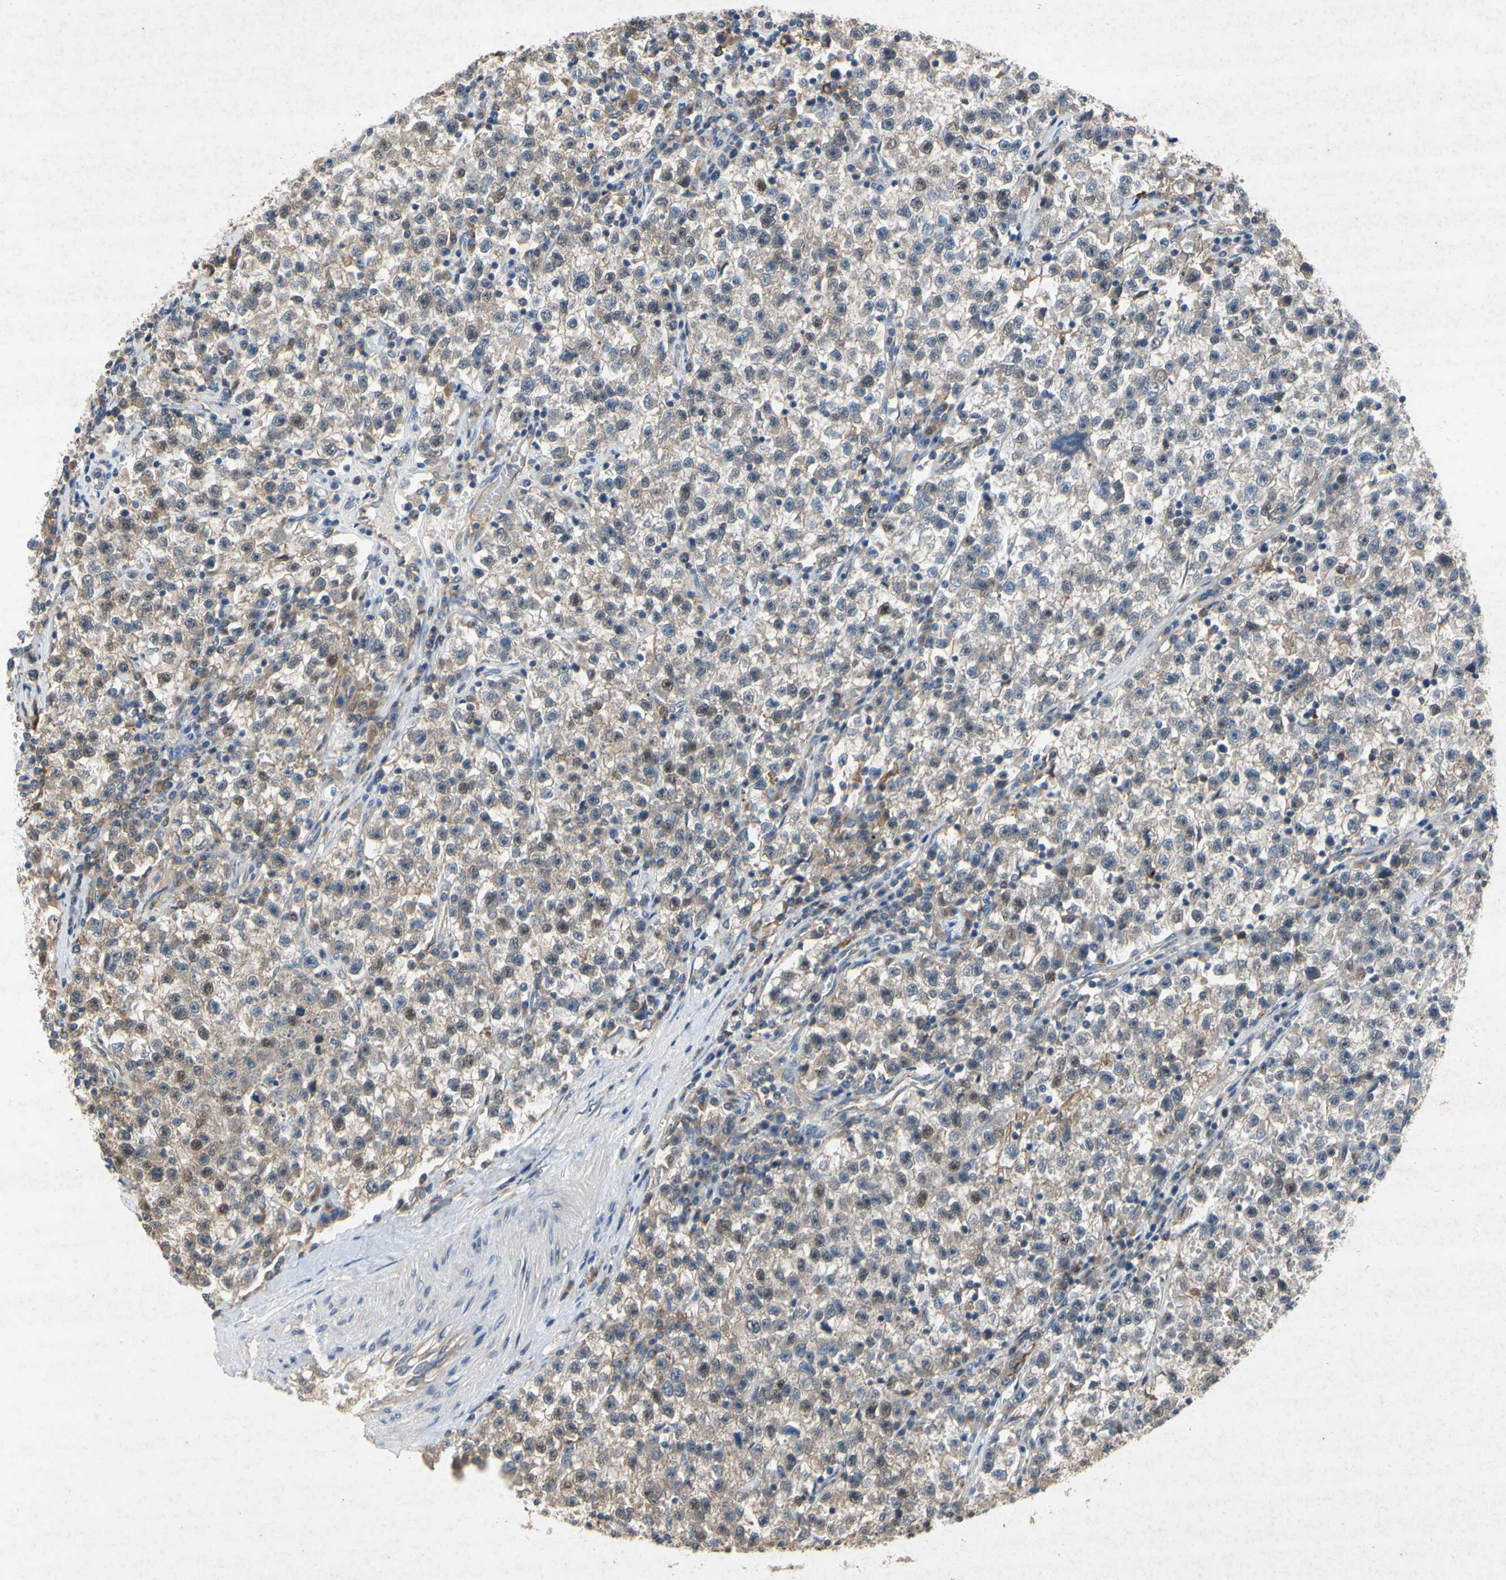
{"staining": {"intensity": "weak", "quantity": ">75%", "location": "cytoplasmic/membranous"}, "tissue": "testis cancer", "cell_type": "Tumor cells", "image_type": "cancer", "snomed": [{"axis": "morphology", "description": "Seminoma, NOS"}, {"axis": "topography", "description": "Testis"}], "caption": "Immunohistochemistry (IHC) of human testis seminoma shows low levels of weak cytoplasmic/membranous positivity in about >75% of tumor cells.", "gene": "RPS6KA1", "patient": {"sex": "male", "age": 22}}